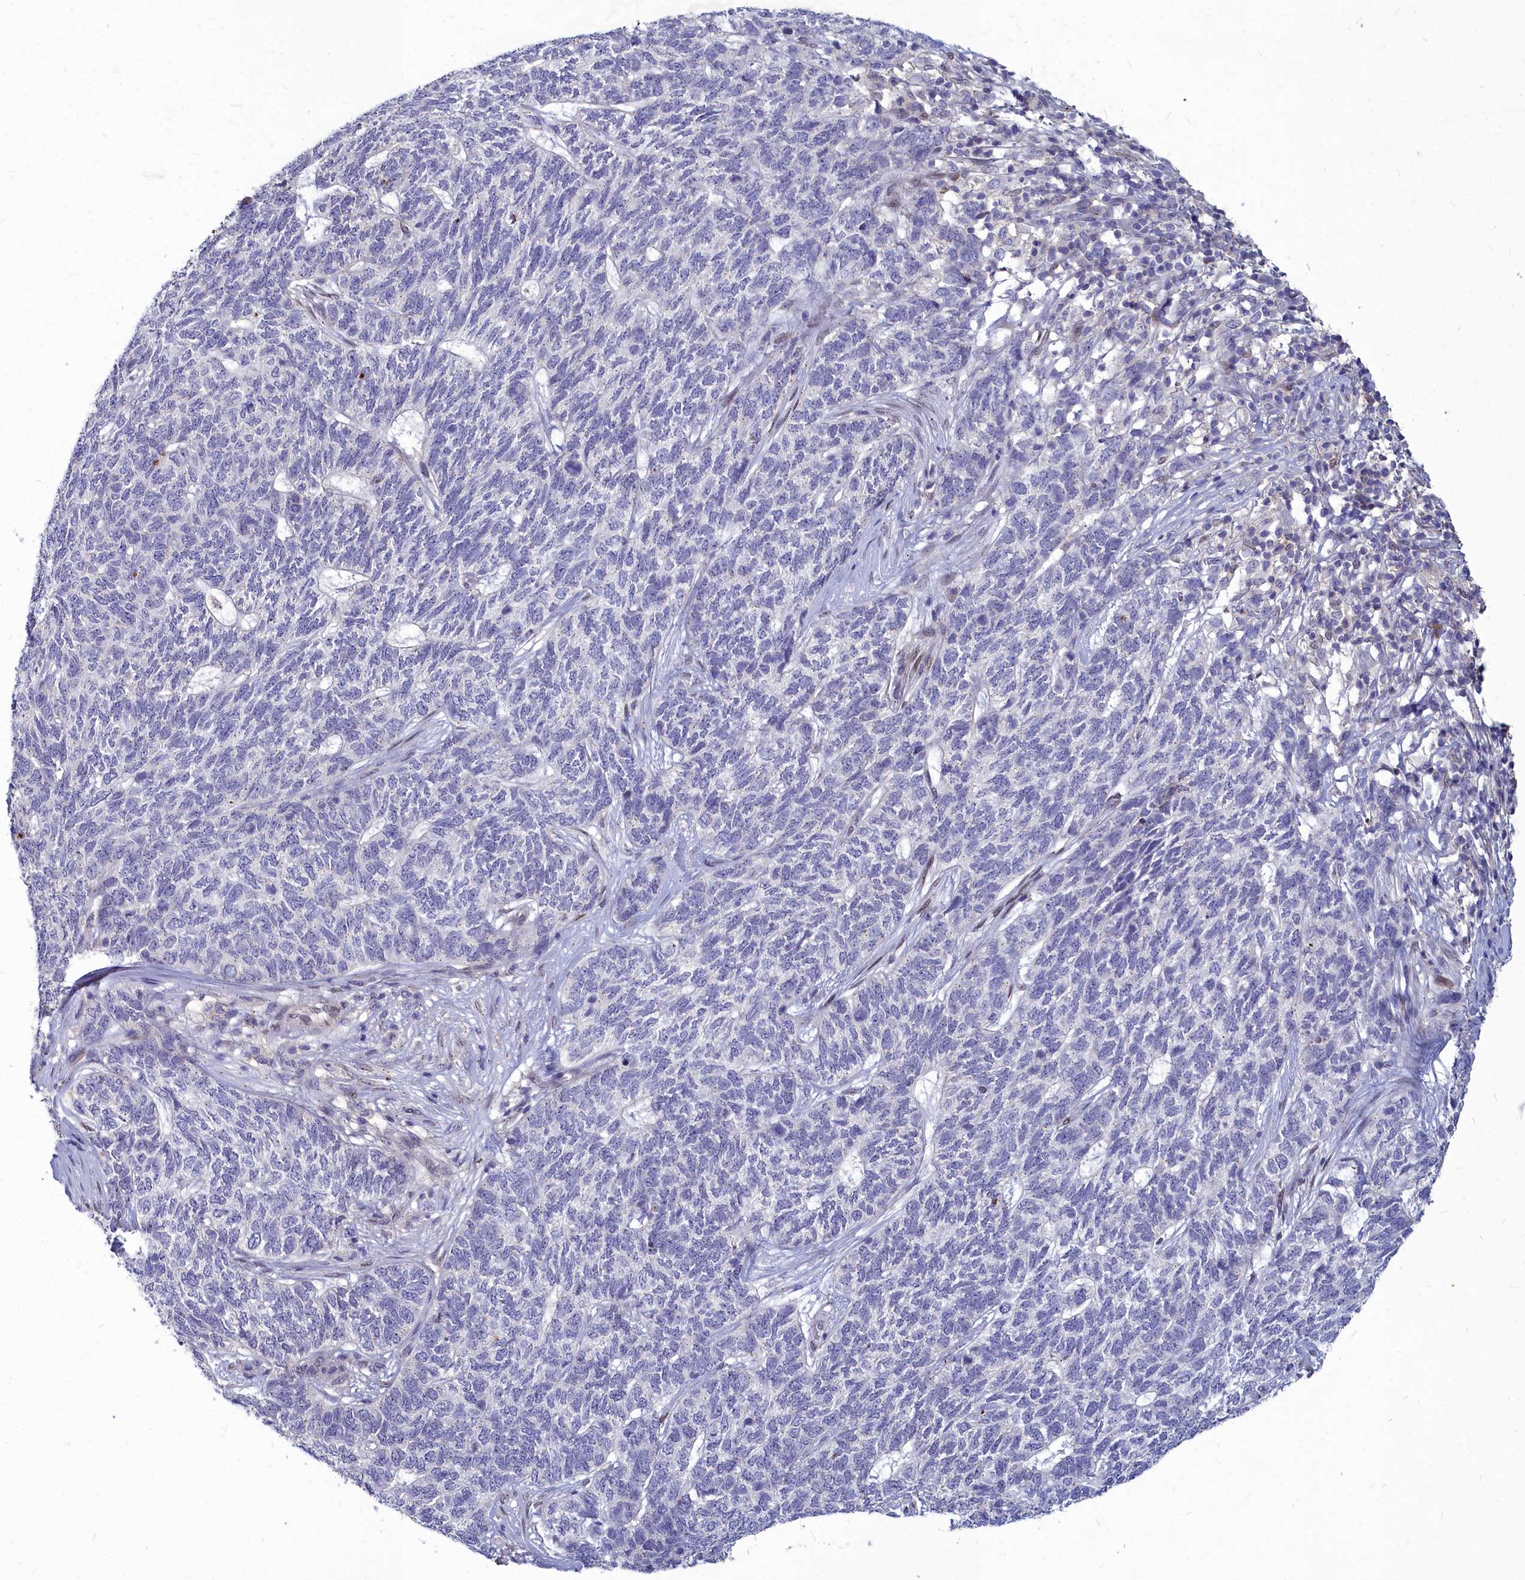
{"staining": {"intensity": "negative", "quantity": "none", "location": "none"}, "tissue": "skin cancer", "cell_type": "Tumor cells", "image_type": "cancer", "snomed": [{"axis": "morphology", "description": "Basal cell carcinoma"}, {"axis": "topography", "description": "Skin"}], "caption": "Basal cell carcinoma (skin) was stained to show a protein in brown. There is no significant positivity in tumor cells.", "gene": "NOXA1", "patient": {"sex": "female", "age": 65}}